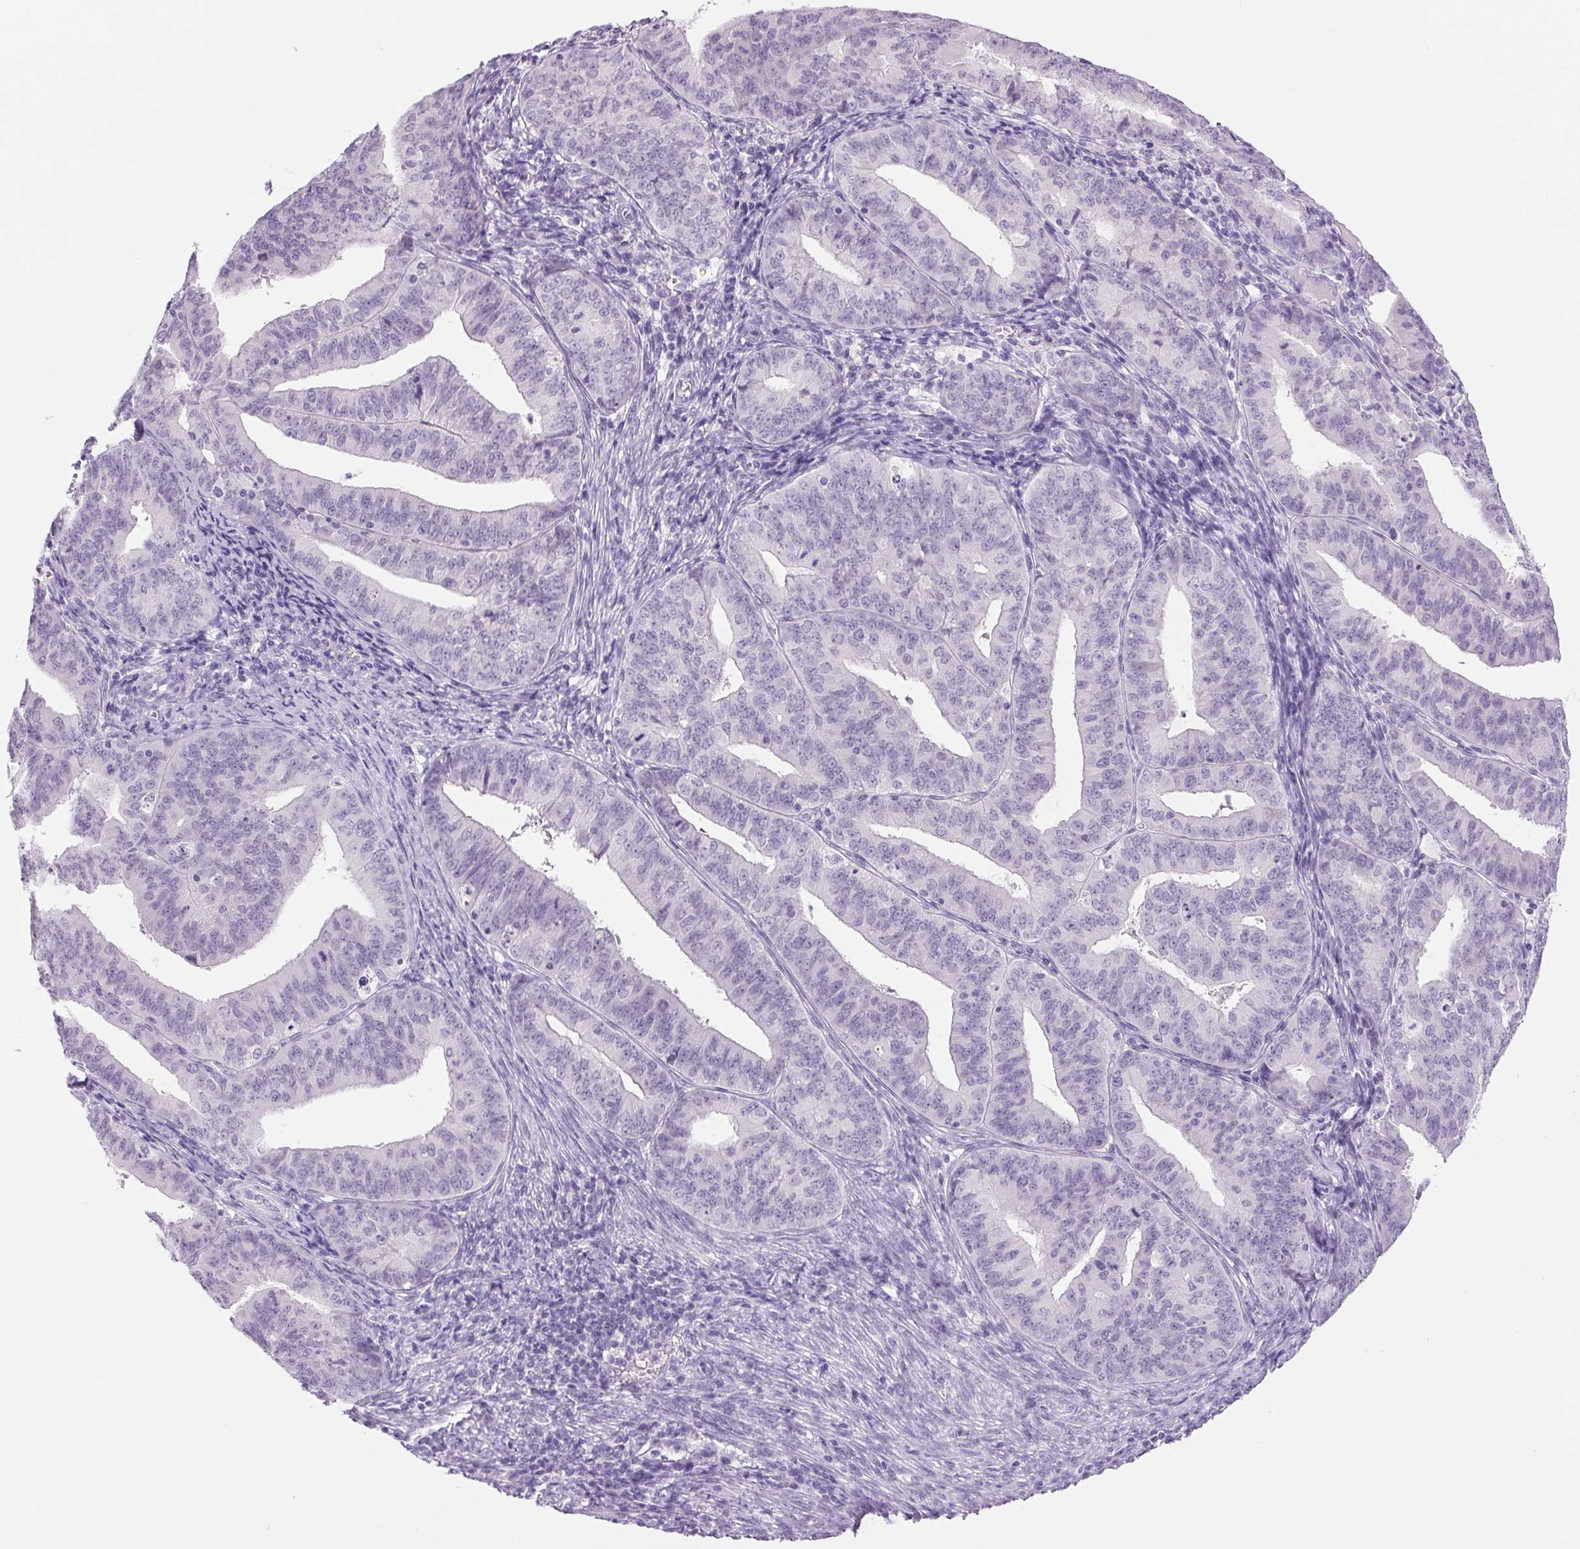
{"staining": {"intensity": "negative", "quantity": "none", "location": "none"}, "tissue": "endometrial cancer", "cell_type": "Tumor cells", "image_type": "cancer", "snomed": [{"axis": "morphology", "description": "Adenocarcinoma, NOS"}, {"axis": "topography", "description": "Endometrium"}], "caption": "Immunohistochemical staining of human endometrial cancer displays no significant staining in tumor cells.", "gene": "COL9A2", "patient": {"sex": "female", "age": 73}}